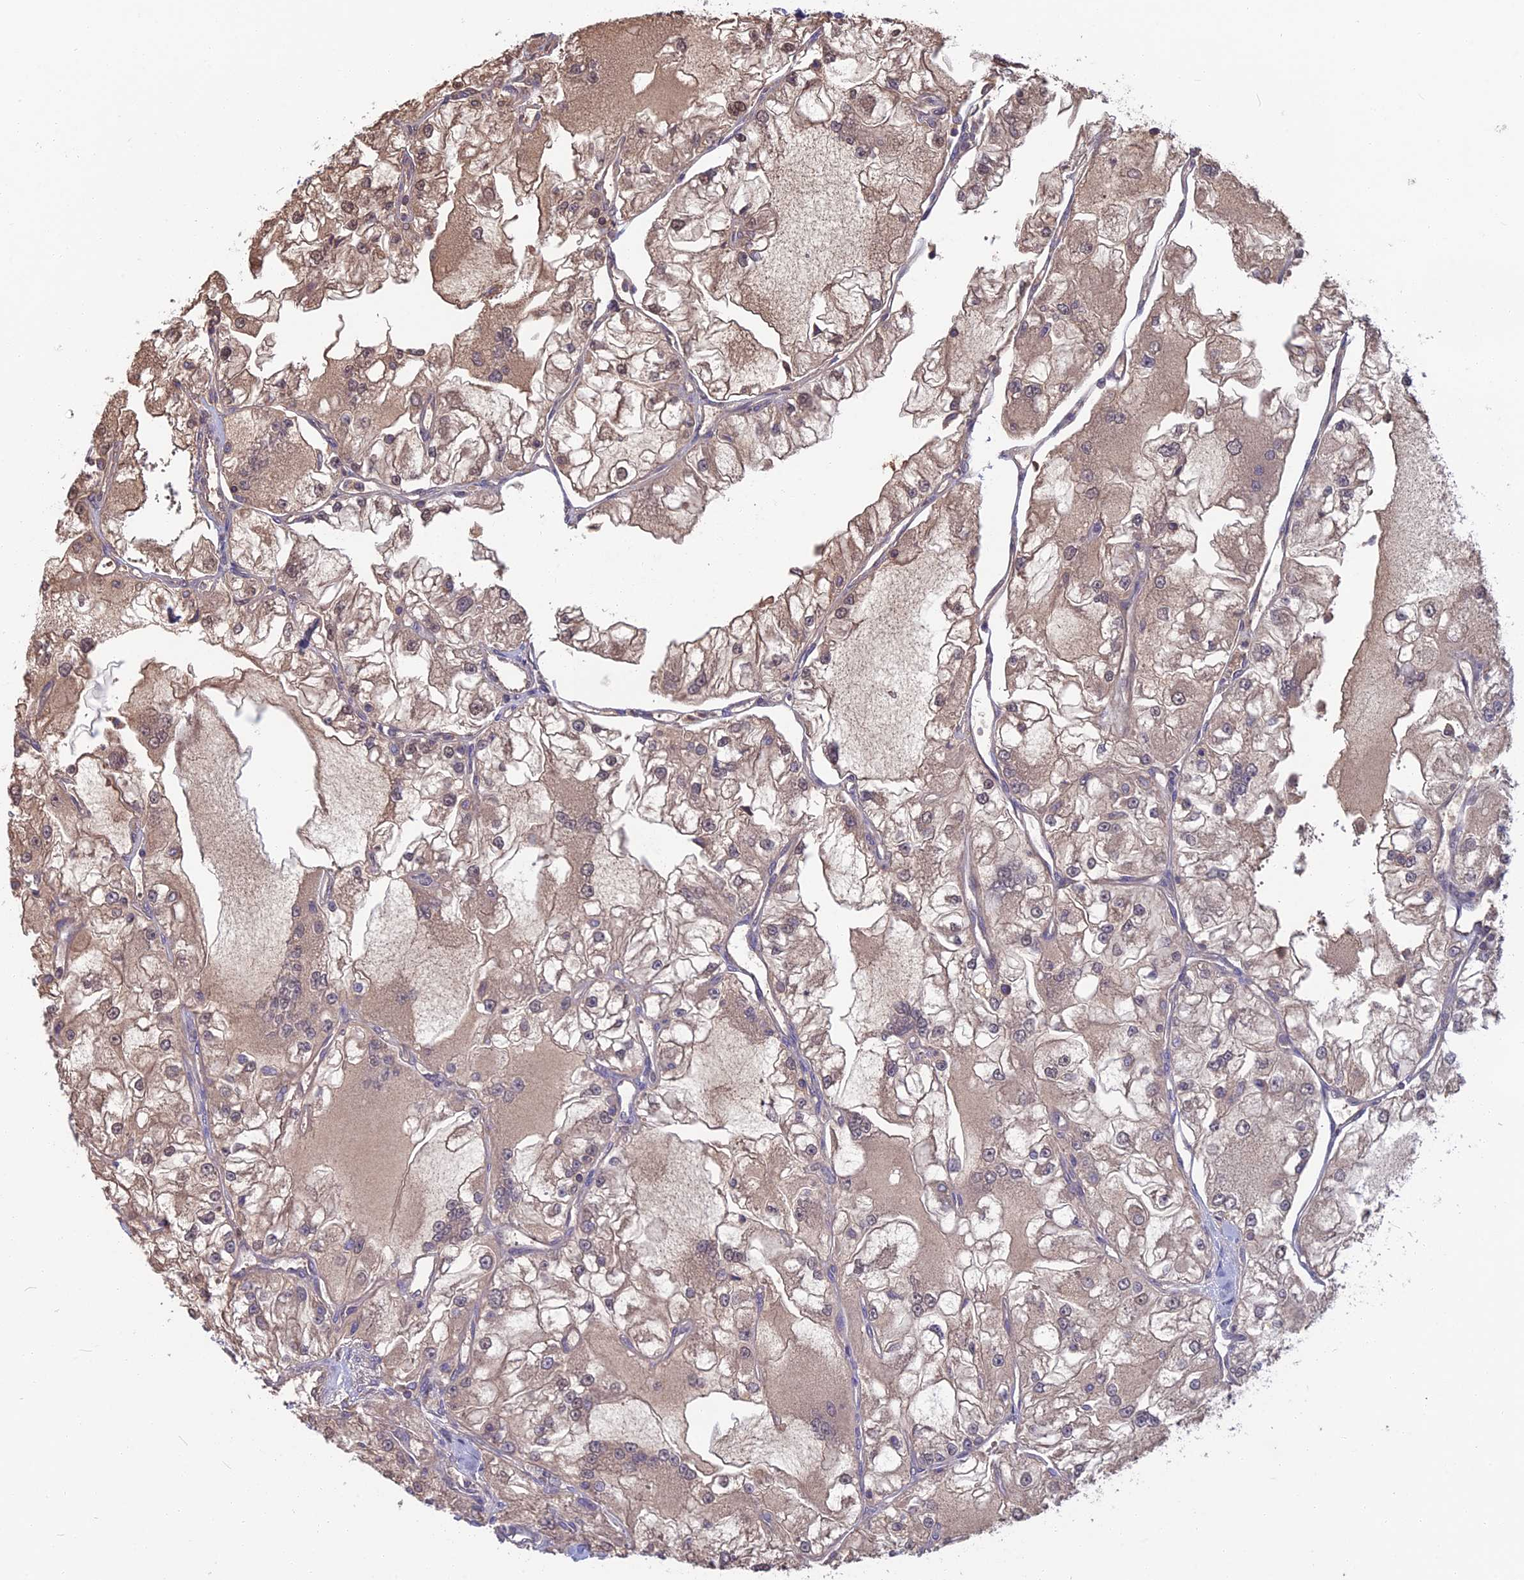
{"staining": {"intensity": "weak", "quantity": ">75%", "location": "cytoplasmic/membranous,nuclear"}, "tissue": "renal cancer", "cell_type": "Tumor cells", "image_type": "cancer", "snomed": [{"axis": "morphology", "description": "Adenocarcinoma, NOS"}, {"axis": "topography", "description": "Kidney"}], "caption": "Renal cancer (adenocarcinoma) was stained to show a protein in brown. There is low levels of weak cytoplasmic/membranous and nuclear positivity in approximately >75% of tumor cells.", "gene": "SNAP91", "patient": {"sex": "female", "age": 72}}